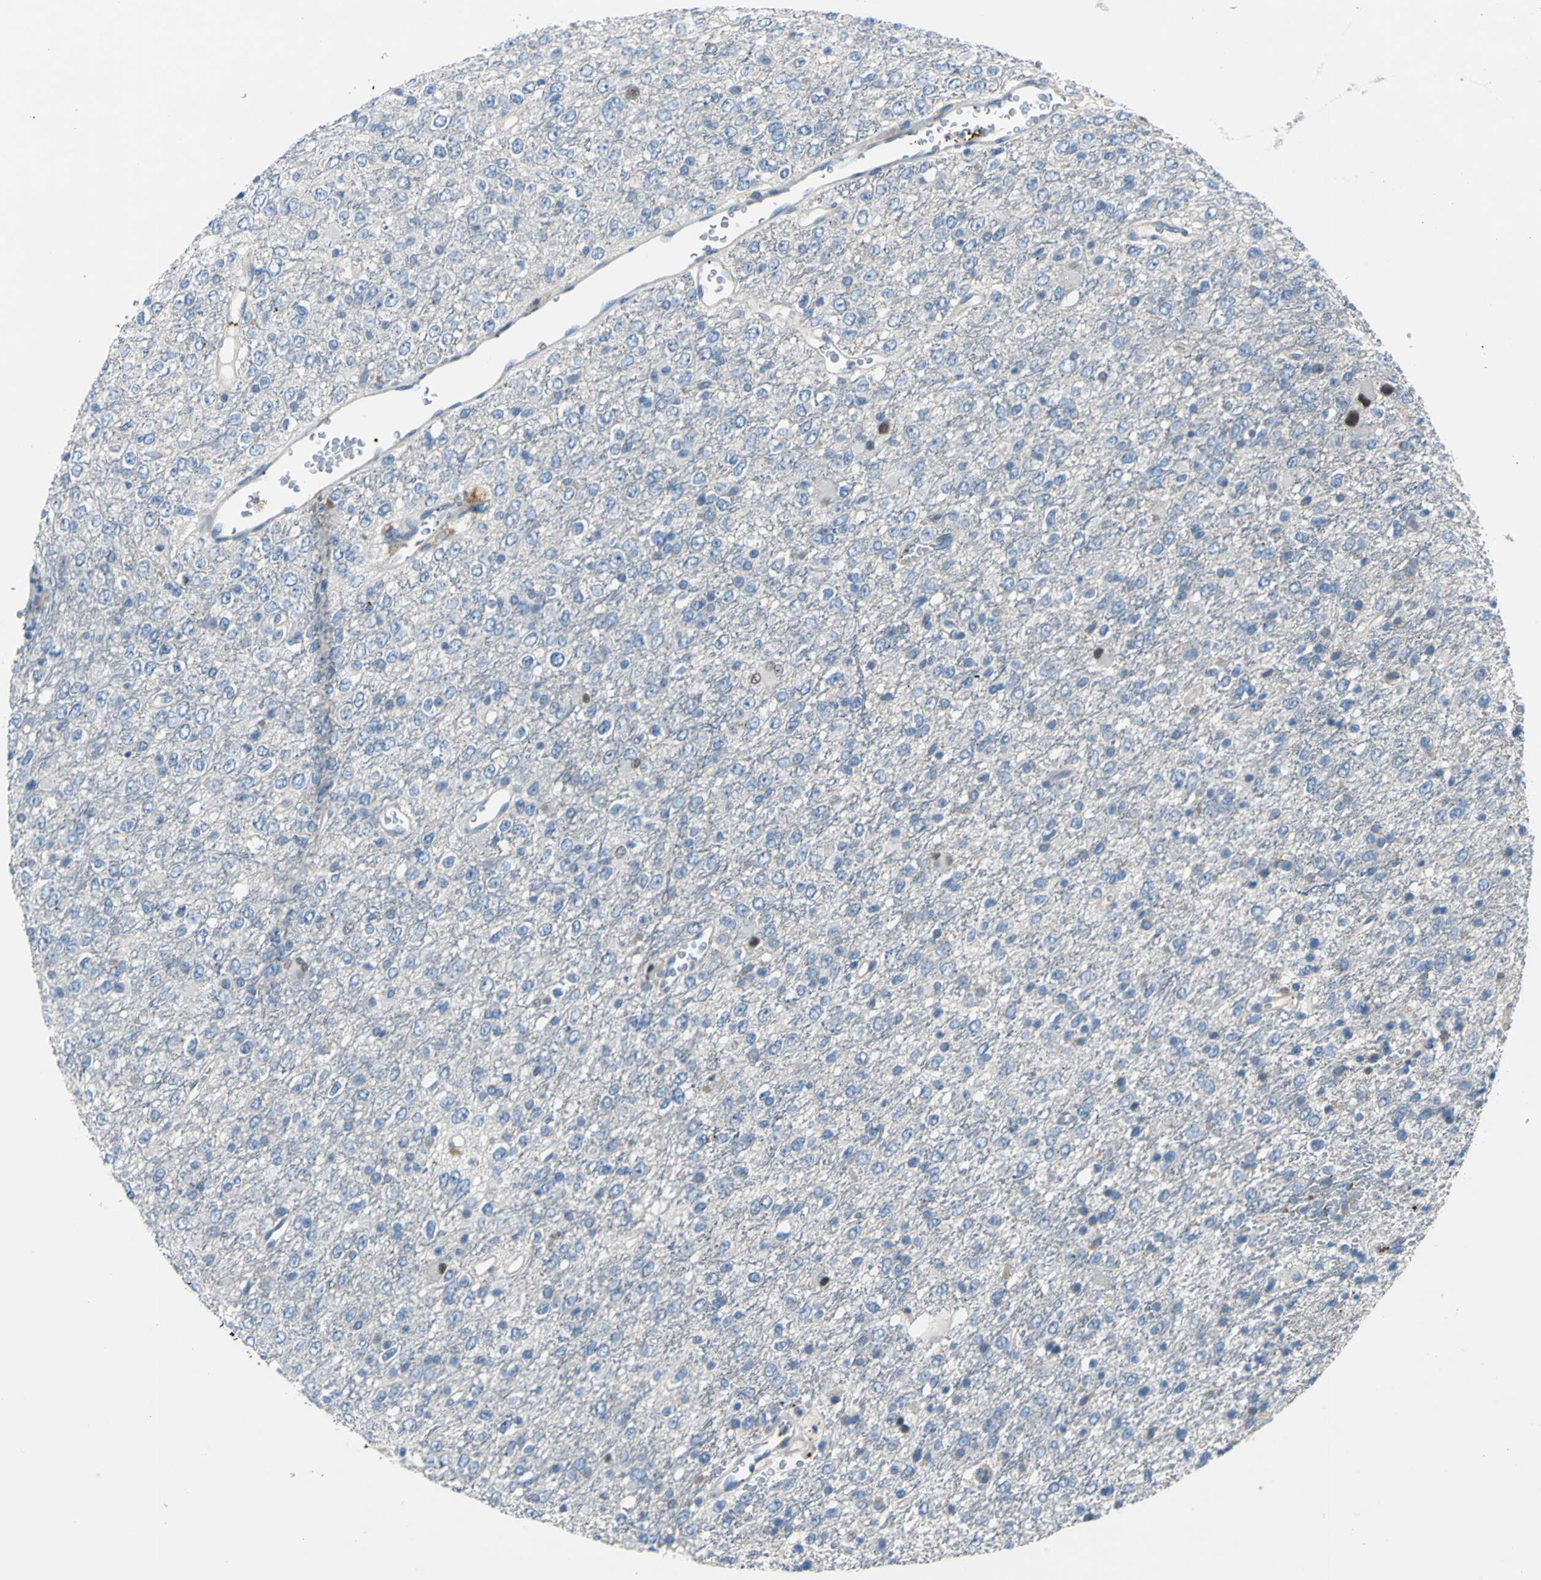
{"staining": {"intensity": "negative", "quantity": "none", "location": "none"}, "tissue": "glioma", "cell_type": "Tumor cells", "image_type": "cancer", "snomed": [{"axis": "morphology", "description": "Glioma, malignant, High grade"}, {"axis": "topography", "description": "pancreas cauda"}], "caption": "Immunohistochemistry (IHC) of glioma demonstrates no staining in tumor cells. The staining is performed using DAB (3,3'-diaminobenzidine) brown chromogen with nuclei counter-stained in using hematoxylin.", "gene": "SELP", "patient": {"sex": "male", "age": 60}}